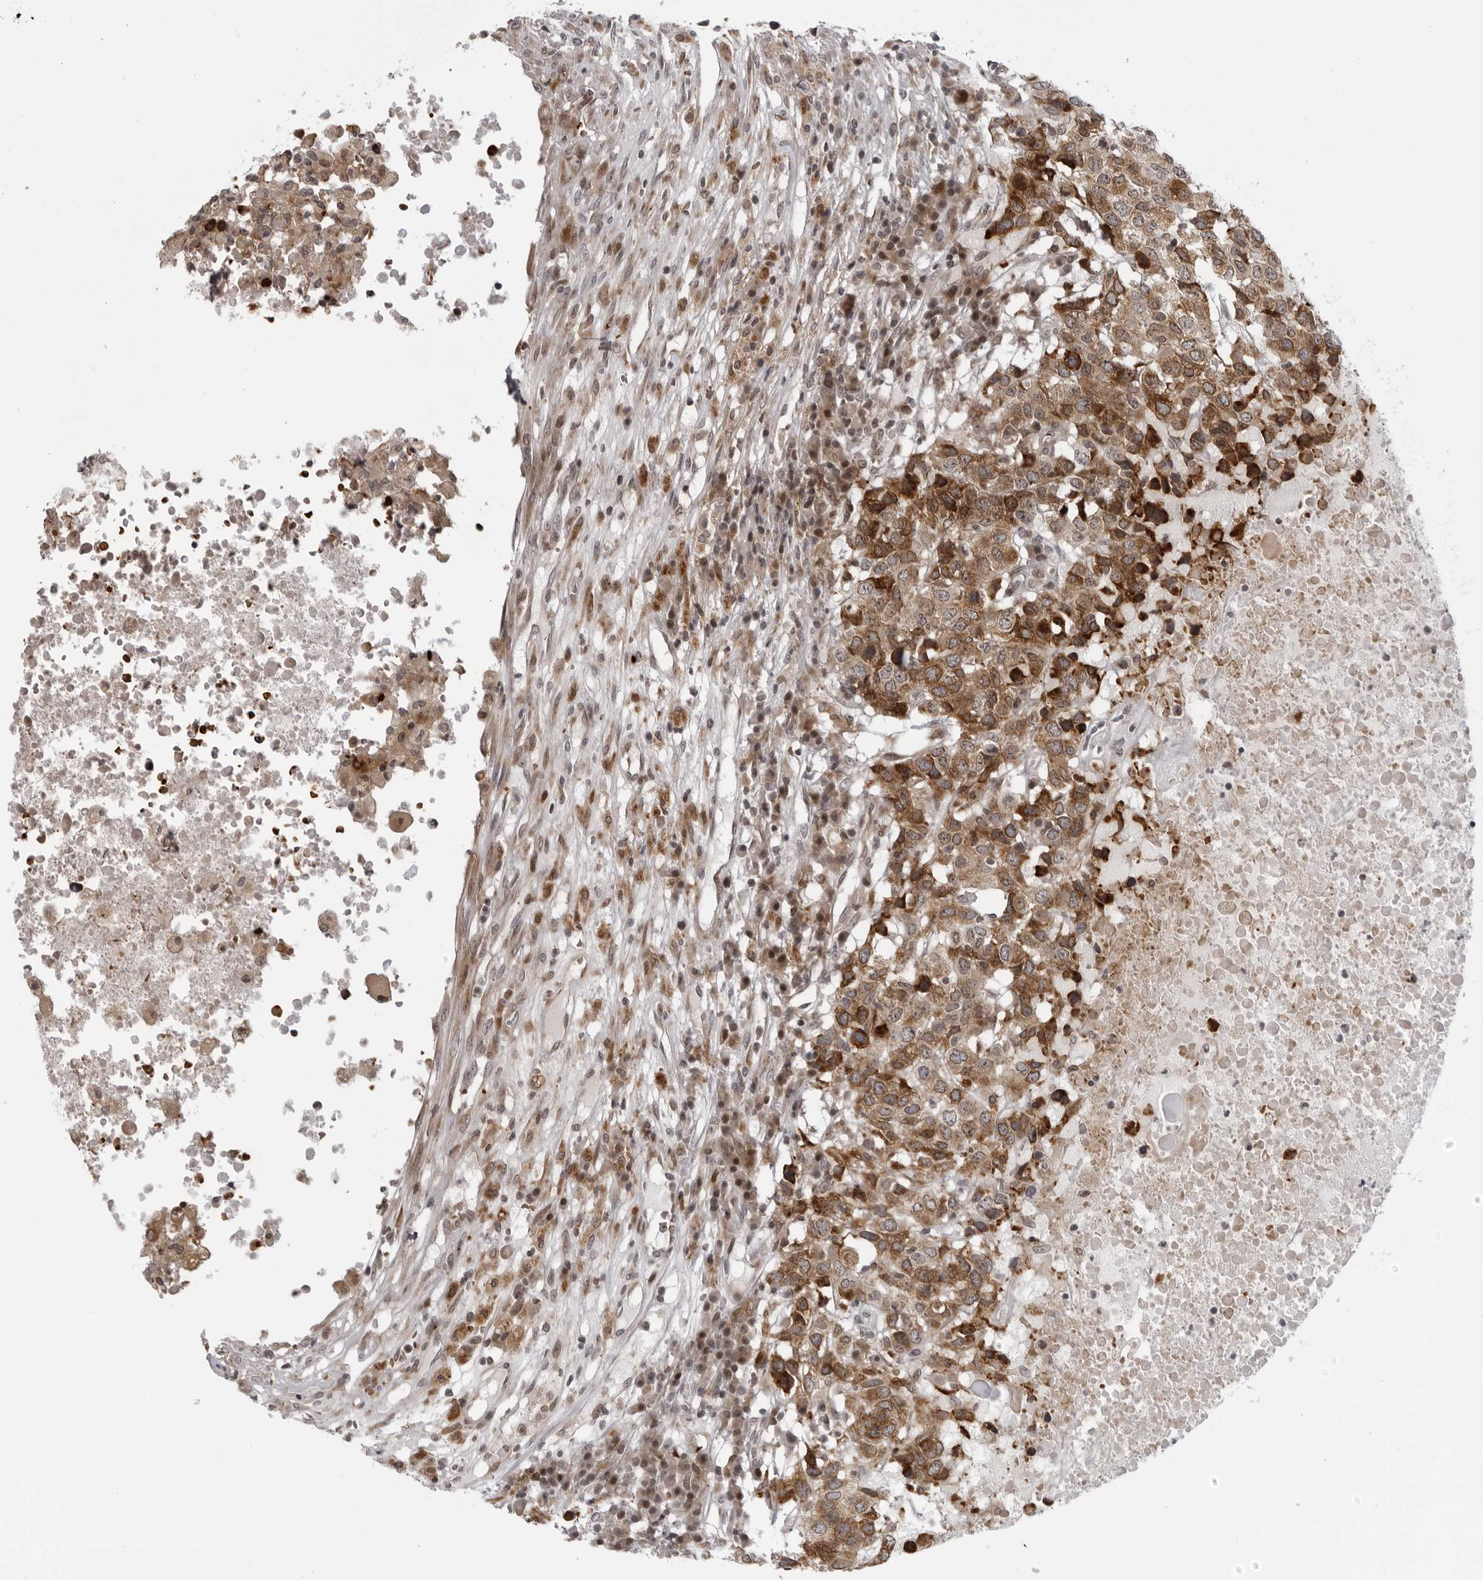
{"staining": {"intensity": "strong", "quantity": ">75%", "location": "cytoplasmic/membranous"}, "tissue": "head and neck cancer", "cell_type": "Tumor cells", "image_type": "cancer", "snomed": [{"axis": "morphology", "description": "Squamous cell carcinoma, NOS"}, {"axis": "topography", "description": "Head-Neck"}], "caption": "A brown stain highlights strong cytoplasmic/membranous expression of a protein in head and neck cancer tumor cells. (DAB IHC with brightfield microscopy, high magnification).", "gene": "THOP1", "patient": {"sex": "male", "age": 66}}